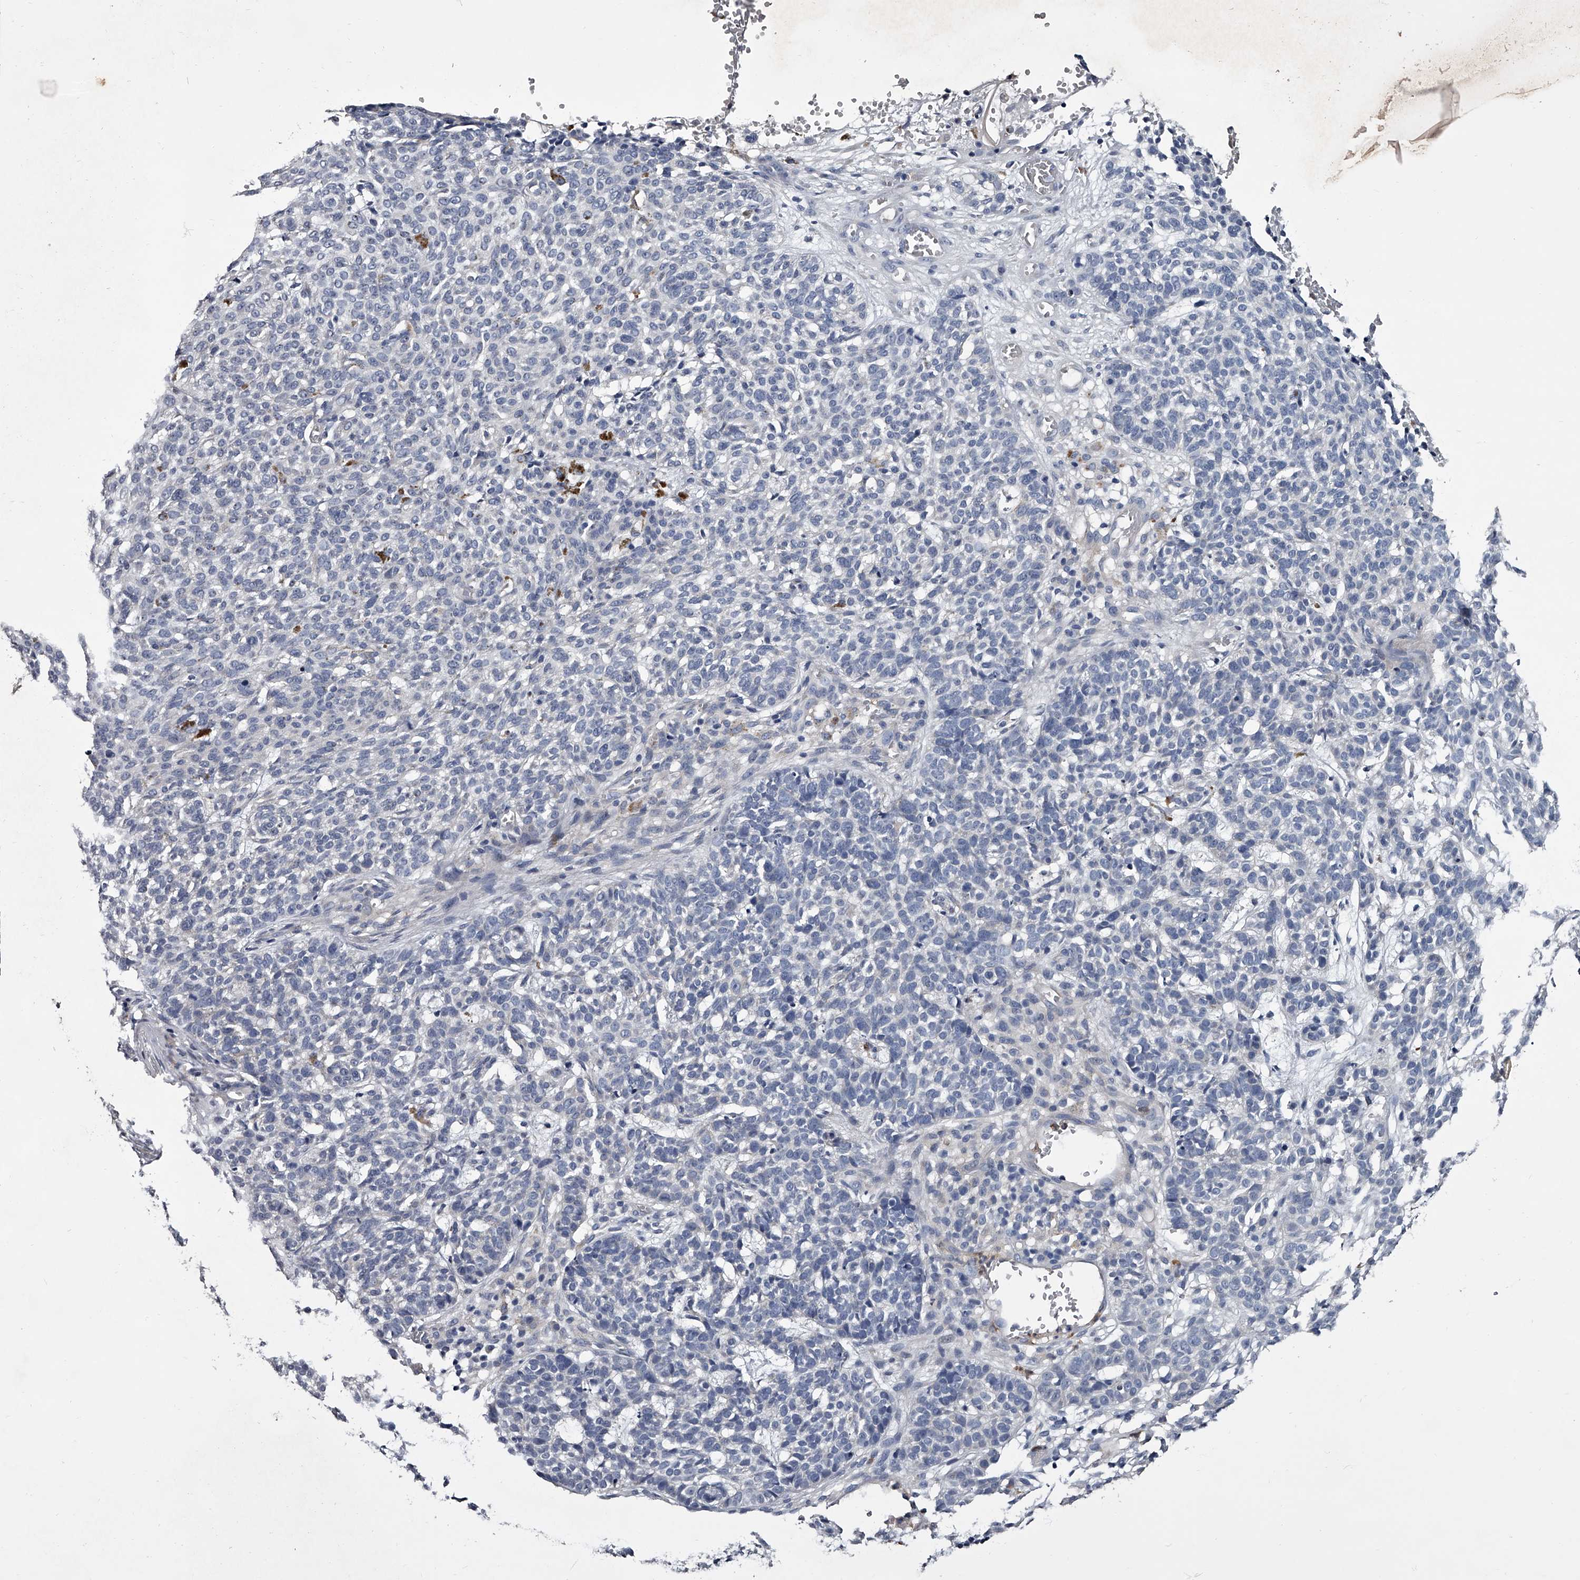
{"staining": {"intensity": "negative", "quantity": "none", "location": "none"}, "tissue": "skin cancer", "cell_type": "Tumor cells", "image_type": "cancer", "snomed": [{"axis": "morphology", "description": "Basal cell carcinoma"}, {"axis": "topography", "description": "Skin"}], "caption": "Tumor cells are negative for brown protein staining in skin cancer (basal cell carcinoma).", "gene": "GAPVD1", "patient": {"sex": "male", "age": 85}}